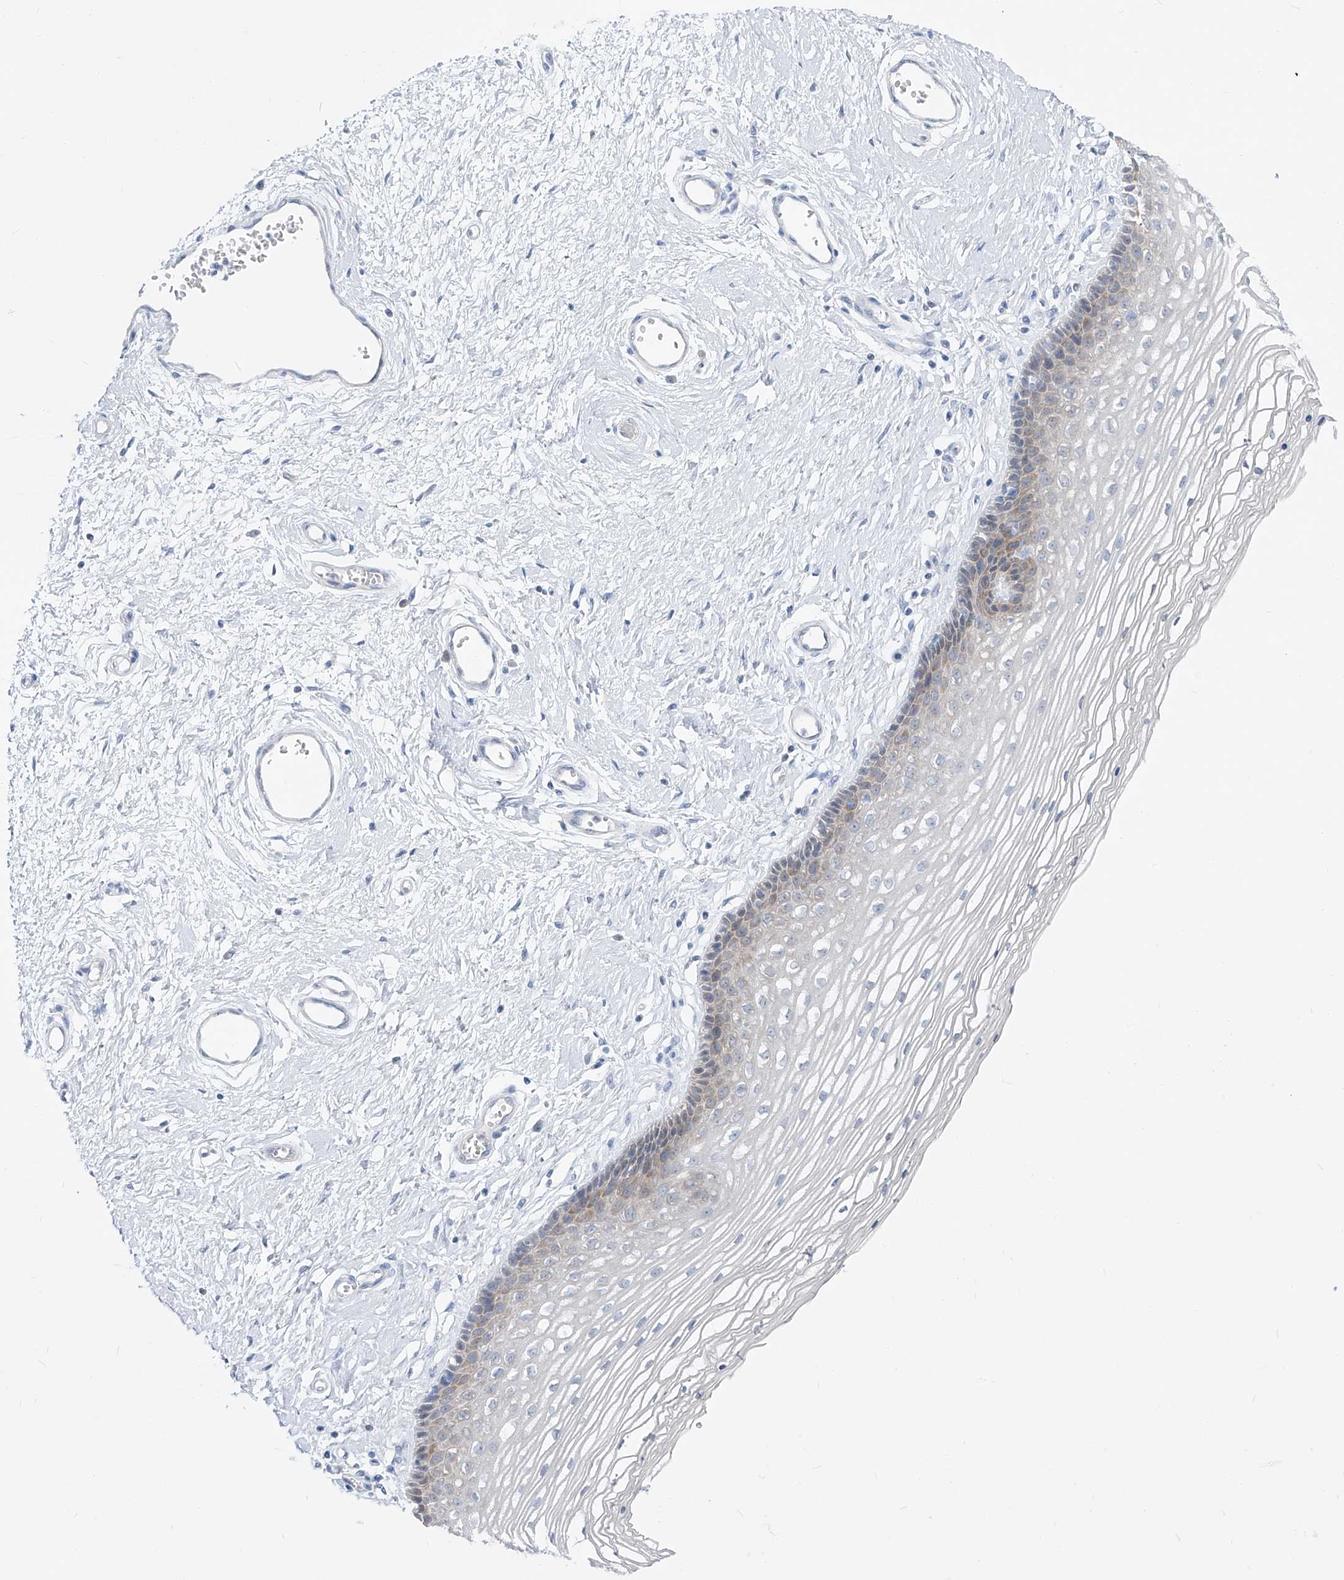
{"staining": {"intensity": "weak", "quantity": "<25%", "location": "cytoplasmic/membranous"}, "tissue": "vagina", "cell_type": "Squamous epithelial cells", "image_type": "normal", "snomed": [{"axis": "morphology", "description": "Normal tissue, NOS"}, {"axis": "topography", "description": "Vagina"}], "caption": "The IHC image has no significant positivity in squamous epithelial cells of vagina.", "gene": "UFL1", "patient": {"sex": "female", "age": 46}}